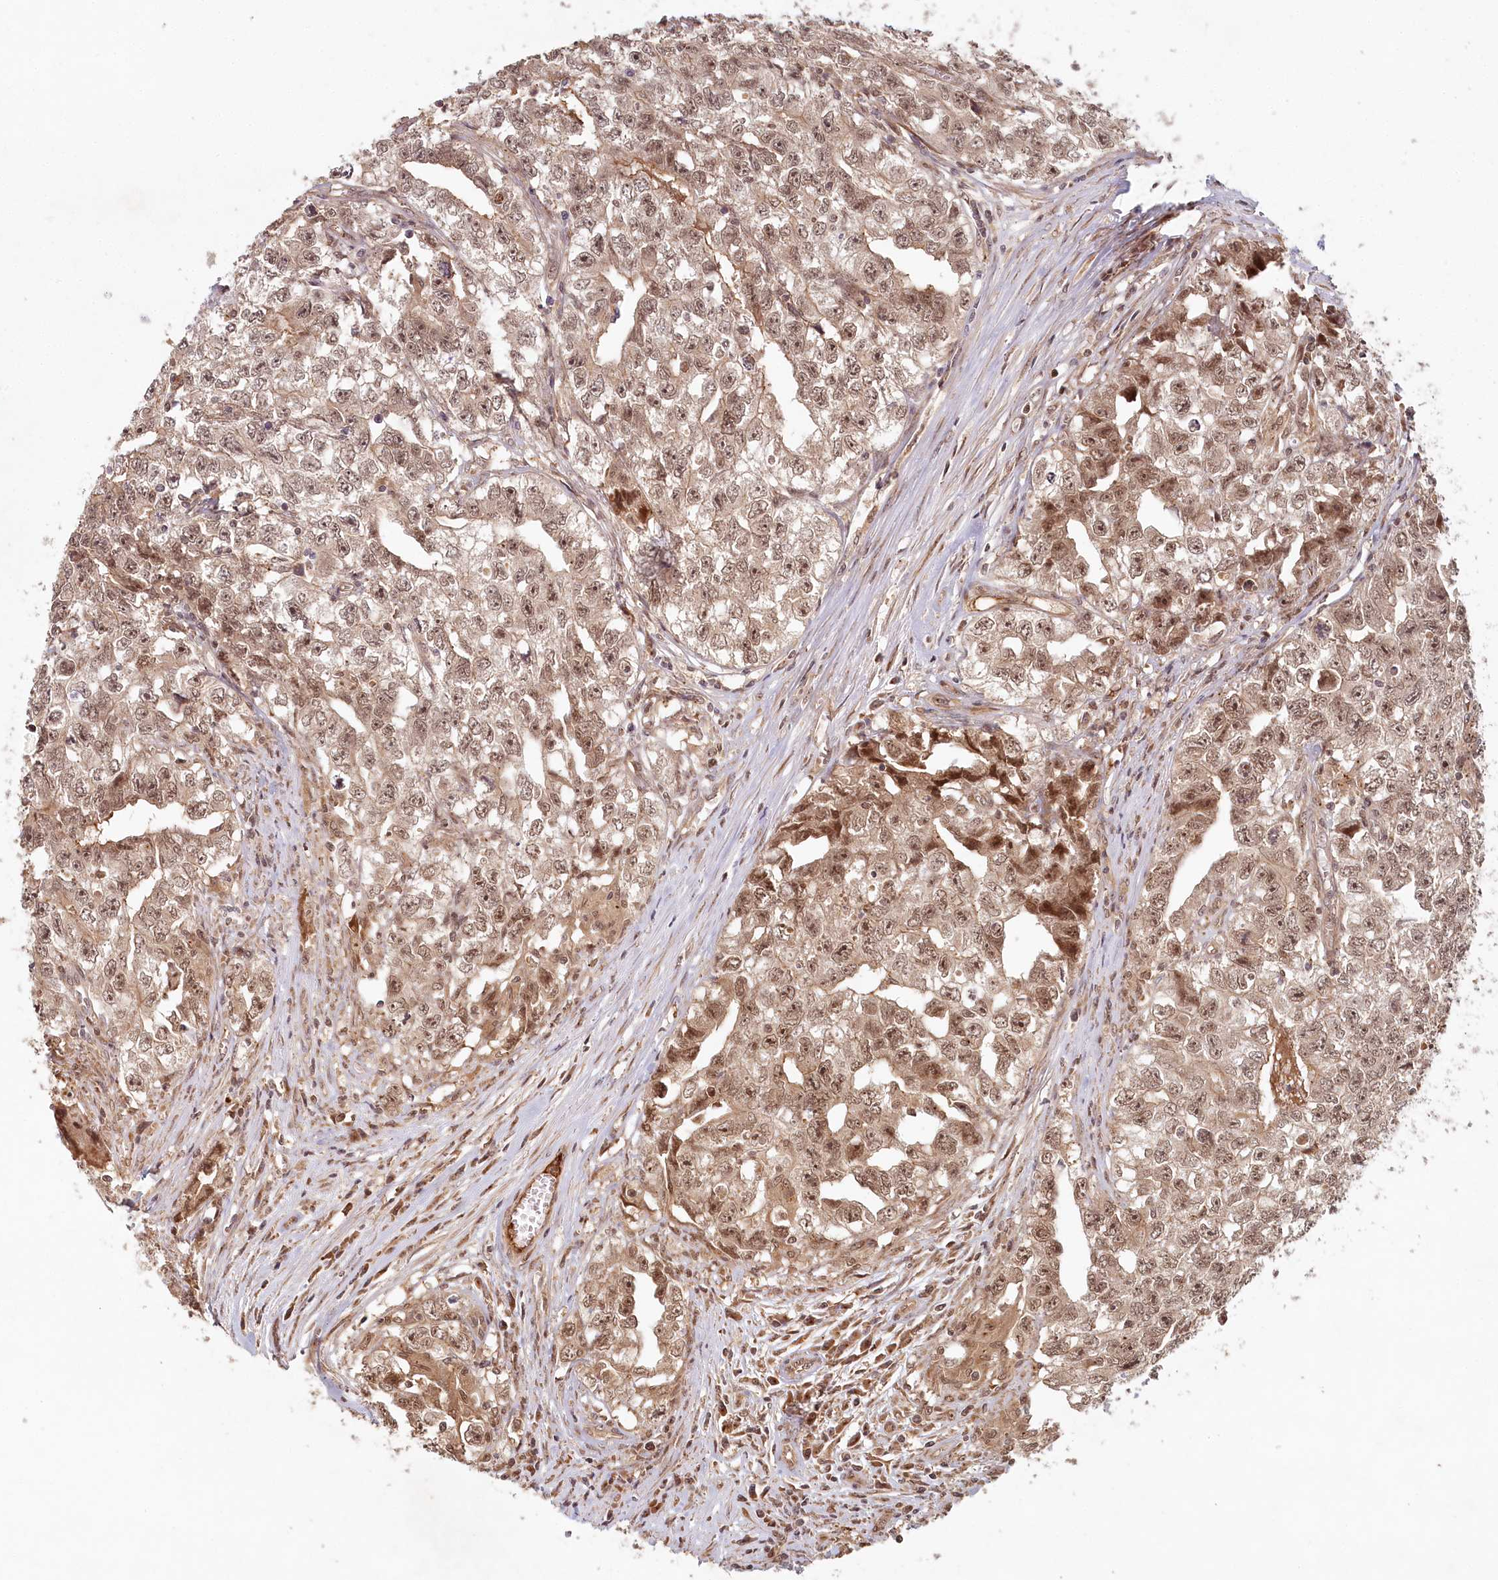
{"staining": {"intensity": "moderate", "quantity": ">75%", "location": "nuclear"}, "tissue": "testis cancer", "cell_type": "Tumor cells", "image_type": "cancer", "snomed": [{"axis": "morphology", "description": "Seminoma, NOS"}, {"axis": "morphology", "description": "Carcinoma, Embryonal, NOS"}, {"axis": "topography", "description": "Testis"}], "caption": "A high-resolution image shows IHC staining of testis cancer, which reveals moderate nuclear staining in approximately >75% of tumor cells. (Brightfield microscopy of DAB IHC at high magnification).", "gene": "WAPL", "patient": {"sex": "male", "age": 43}}